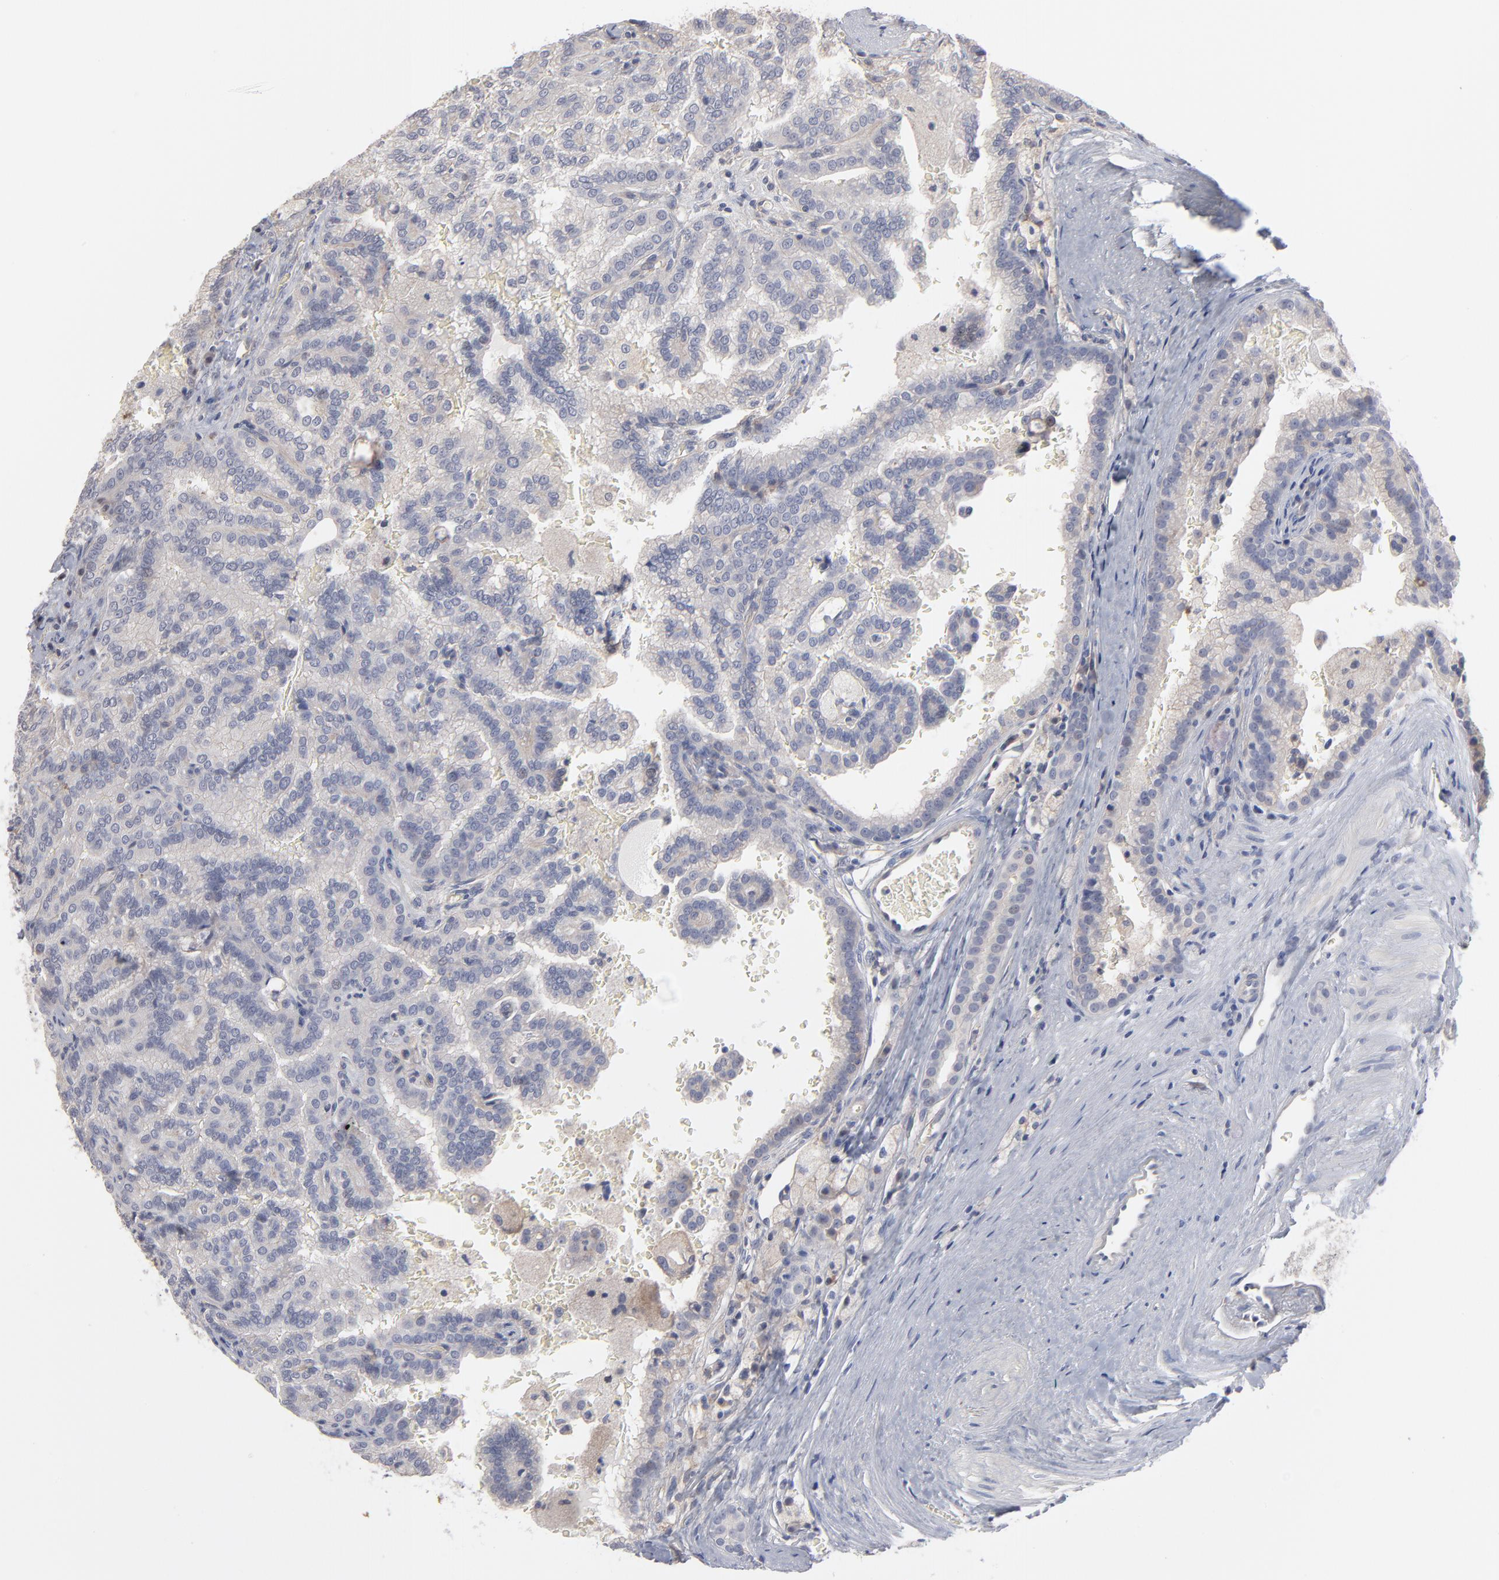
{"staining": {"intensity": "weak", "quantity": "<25%", "location": "cytoplasmic/membranous"}, "tissue": "renal cancer", "cell_type": "Tumor cells", "image_type": "cancer", "snomed": [{"axis": "morphology", "description": "Adenocarcinoma, NOS"}, {"axis": "topography", "description": "Kidney"}], "caption": "This is a micrograph of immunohistochemistry staining of renal adenocarcinoma, which shows no staining in tumor cells.", "gene": "SLC16A1", "patient": {"sex": "male", "age": 61}}